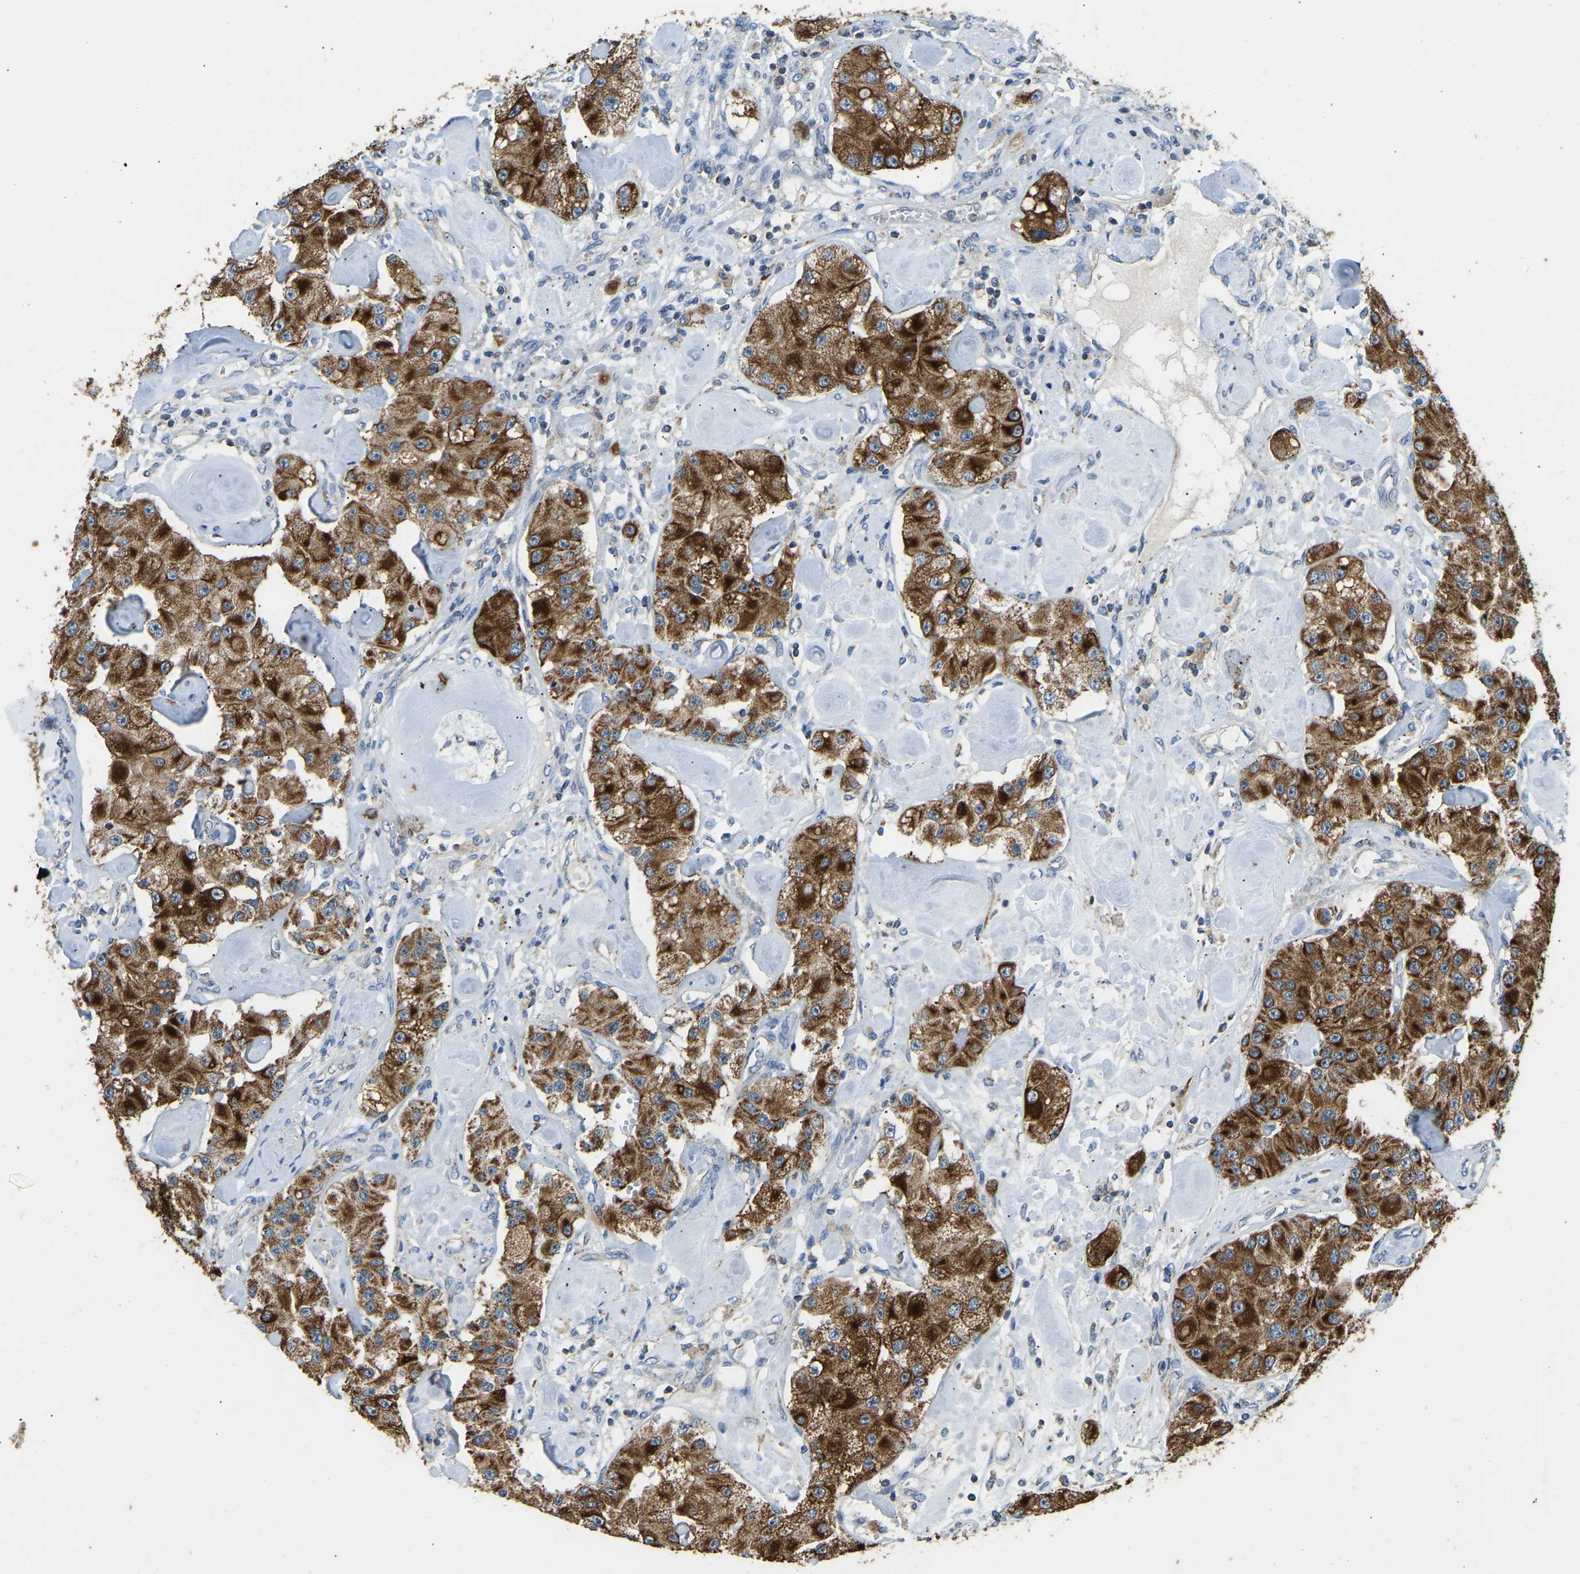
{"staining": {"intensity": "strong", "quantity": ">75%", "location": "cytoplasmic/membranous"}, "tissue": "carcinoid", "cell_type": "Tumor cells", "image_type": "cancer", "snomed": [{"axis": "morphology", "description": "Carcinoid, malignant, NOS"}, {"axis": "topography", "description": "Pancreas"}], "caption": "Strong cytoplasmic/membranous protein expression is seen in about >75% of tumor cells in carcinoid.", "gene": "ZNF200", "patient": {"sex": "male", "age": 41}}